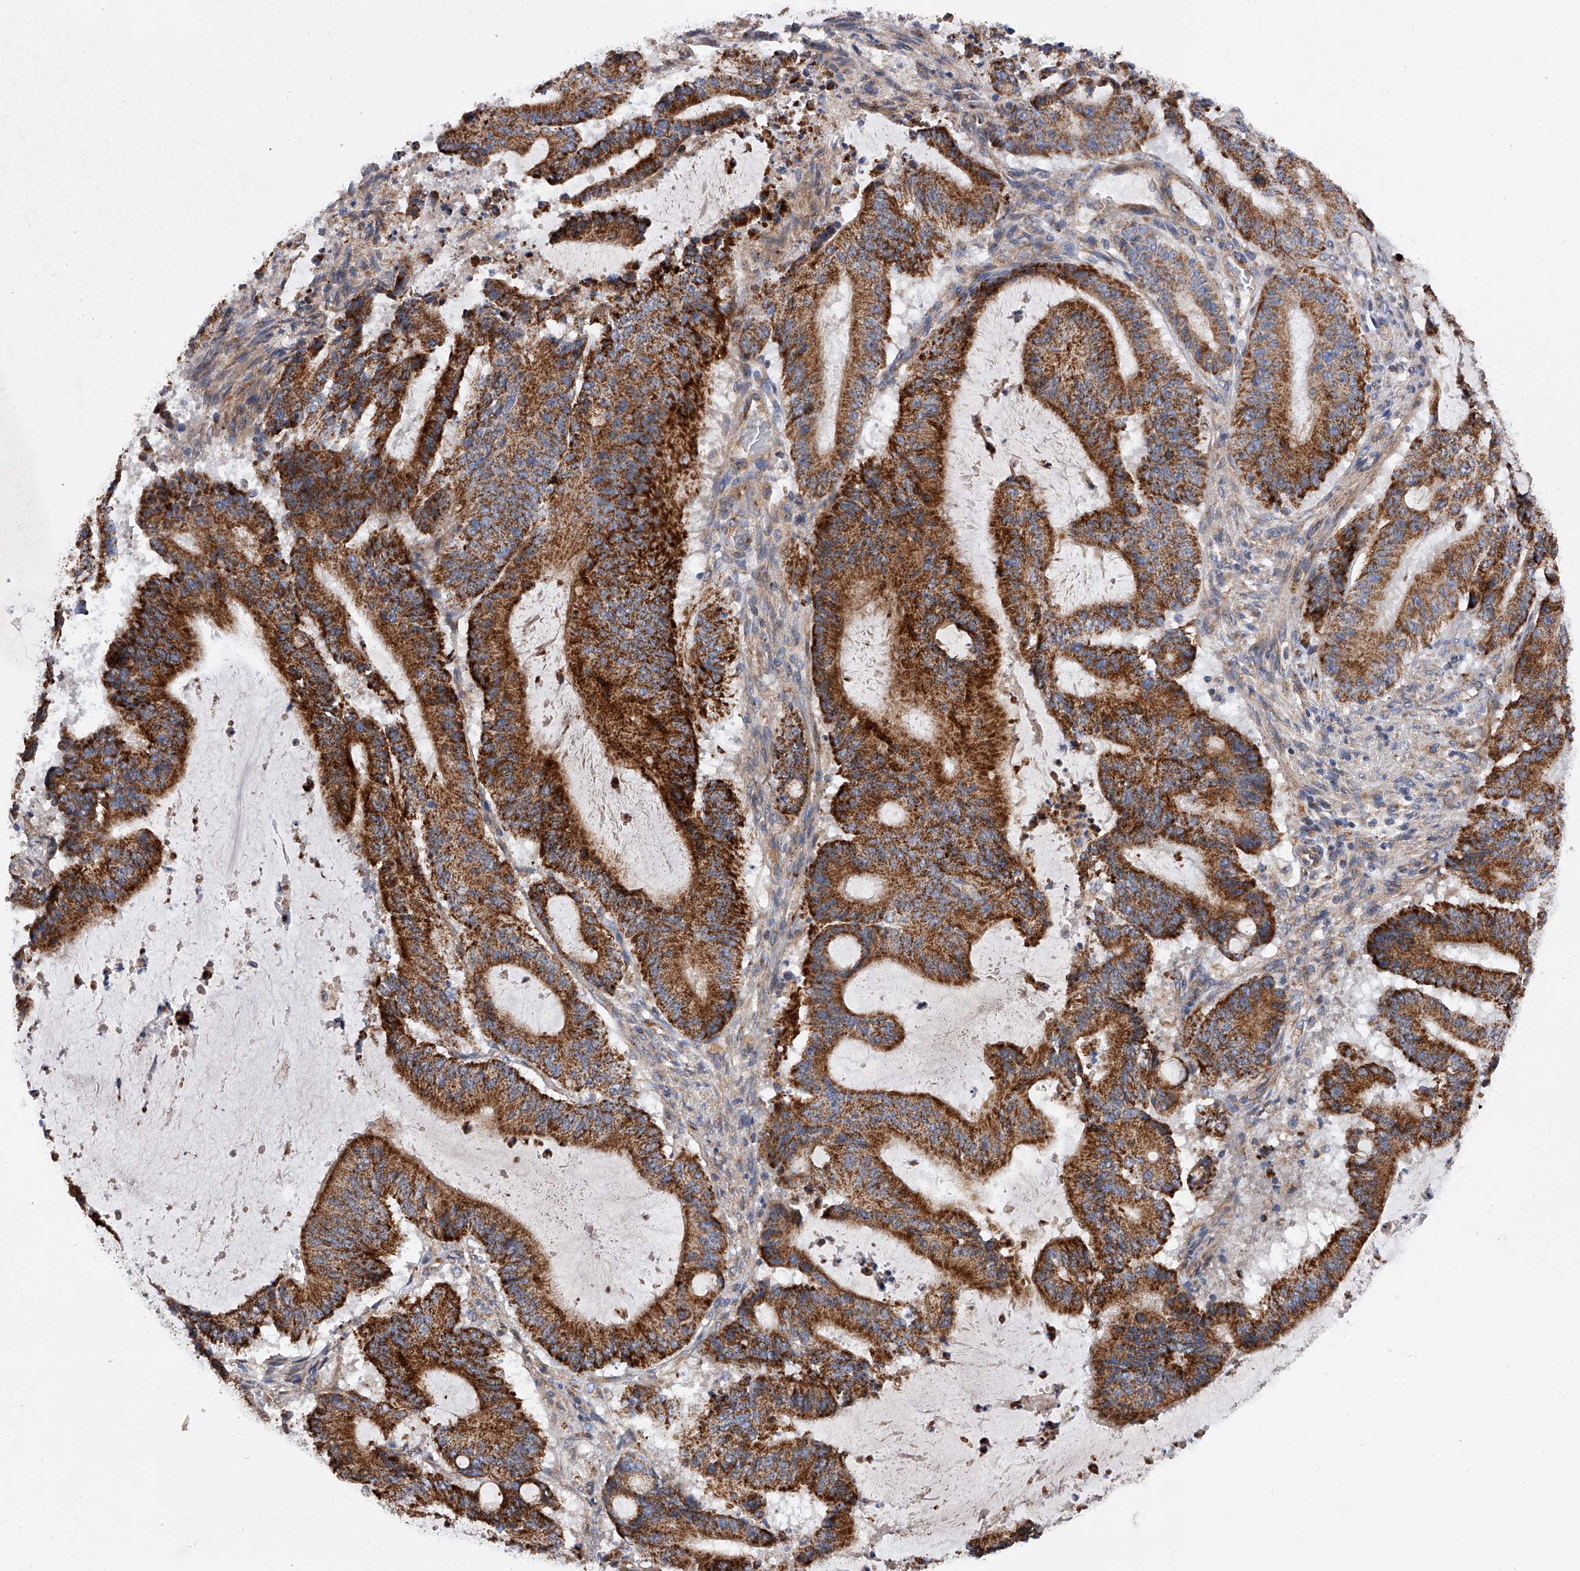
{"staining": {"intensity": "strong", "quantity": ">75%", "location": "cytoplasmic/membranous"}, "tissue": "liver cancer", "cell_type": "Tumor cells", "image_type": "cancer", "snomed": [{"axis": "morphology", "description": "Normal tissue, NOS"}, {"axis": "morphology", "description": "Cholangiocarcinoma"}, {"axis": "topography", "description": "Liver"}, {"axis": "topography", "description": "Peripheral nerve tissue"}], "caption": "Protein expression analysis of human liver cancer (cholangiocarcinoma) reveals strong cytoplasmic/membranous positivity in approximately >75% of tumor cells.", "gene": "PDSS2", "patient": {"sex": "female", "age": 73}}